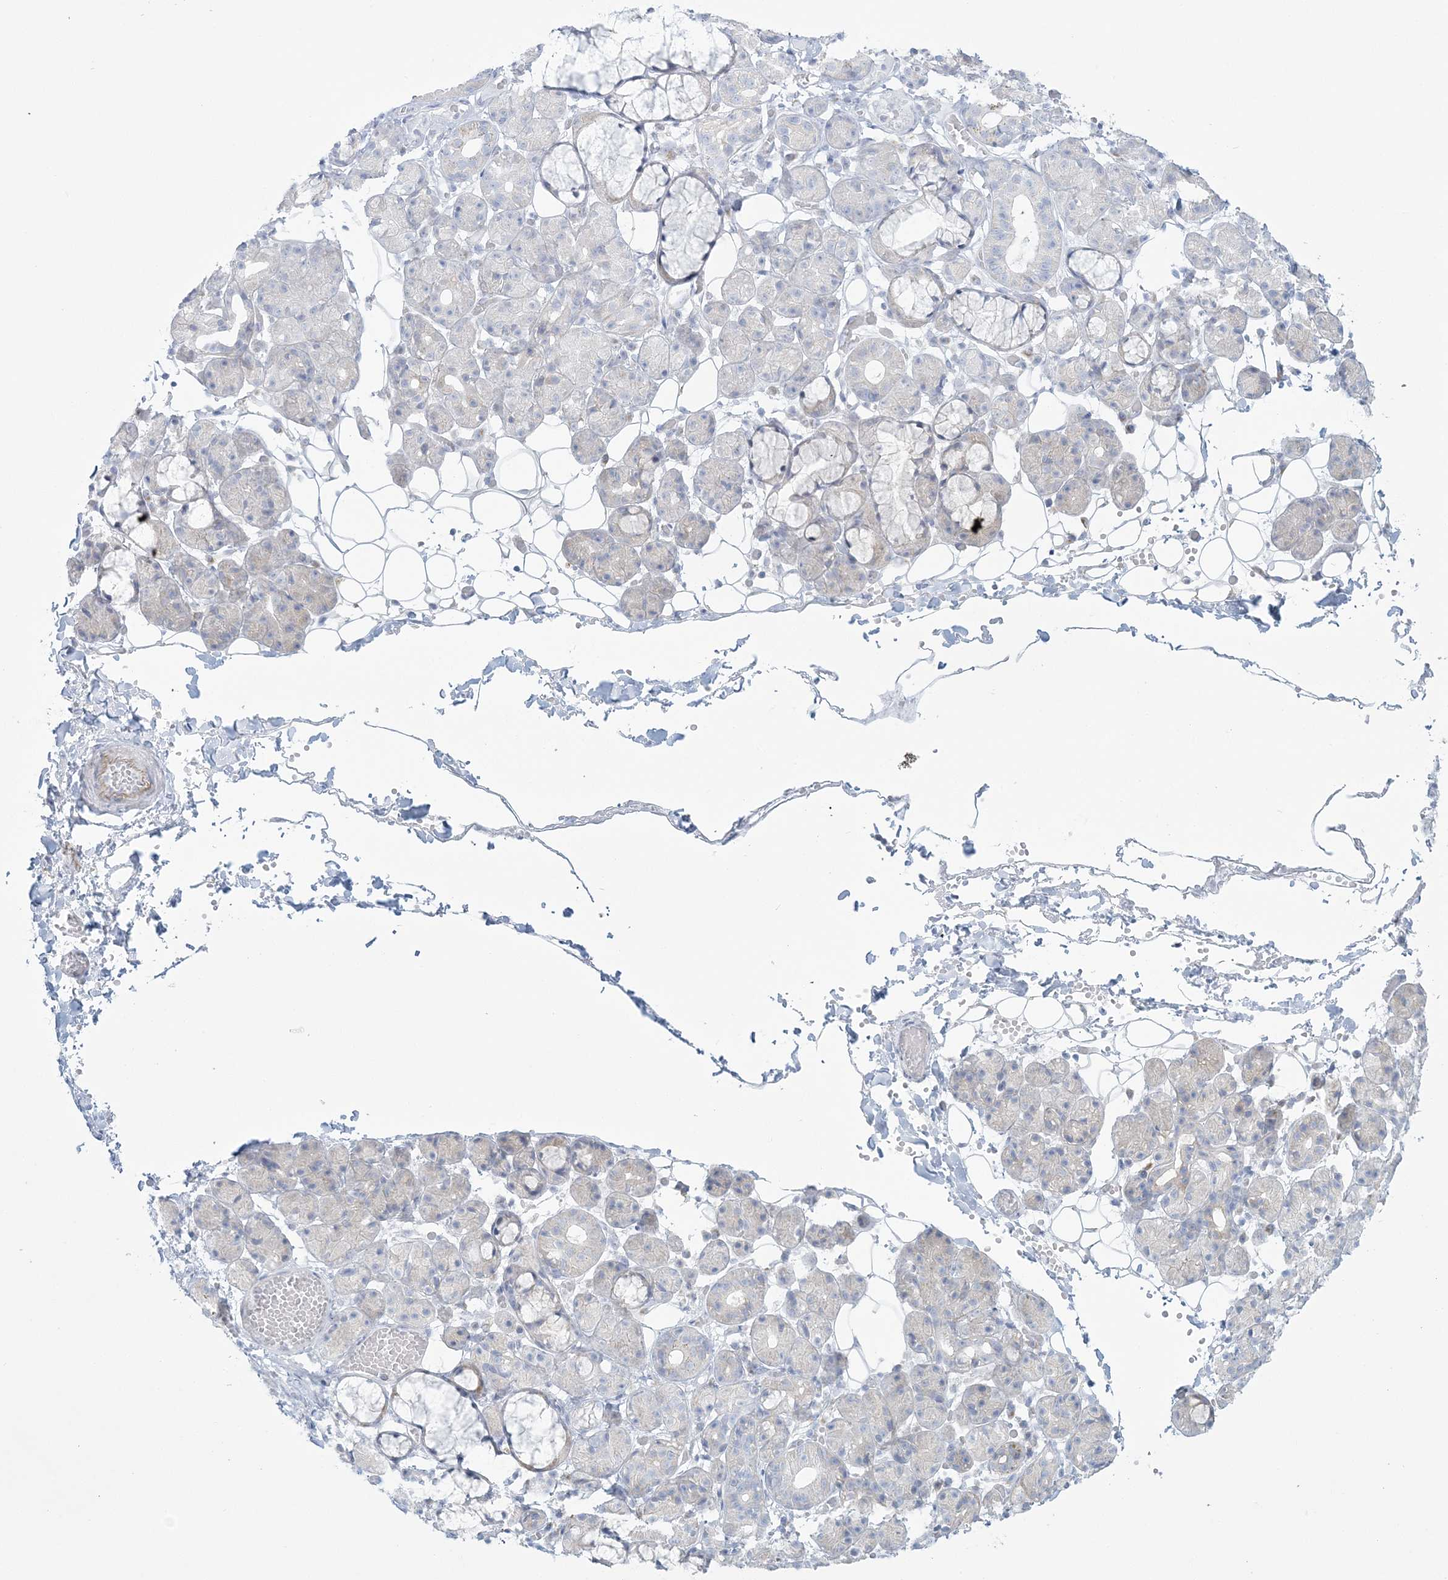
{"staining": {"intensity": "negative", "quantity": "none", "location": "none"}, "tissue": "salivary gland", "cell_type": "Glandular cells", "image_type": "normal", "snomed": [{"axis": "morphology", "description": "Normal tissue, NOS"}, {"axis": "topography", "description": "Salivary gland"}], "caption": "A high-resolution histopathology image shows IHC staining of unremarkable salivary gland, which displays no significant expression in glandular cells.", "gene": "ADGB", "patient": {"sex": "male", "age": 63}}